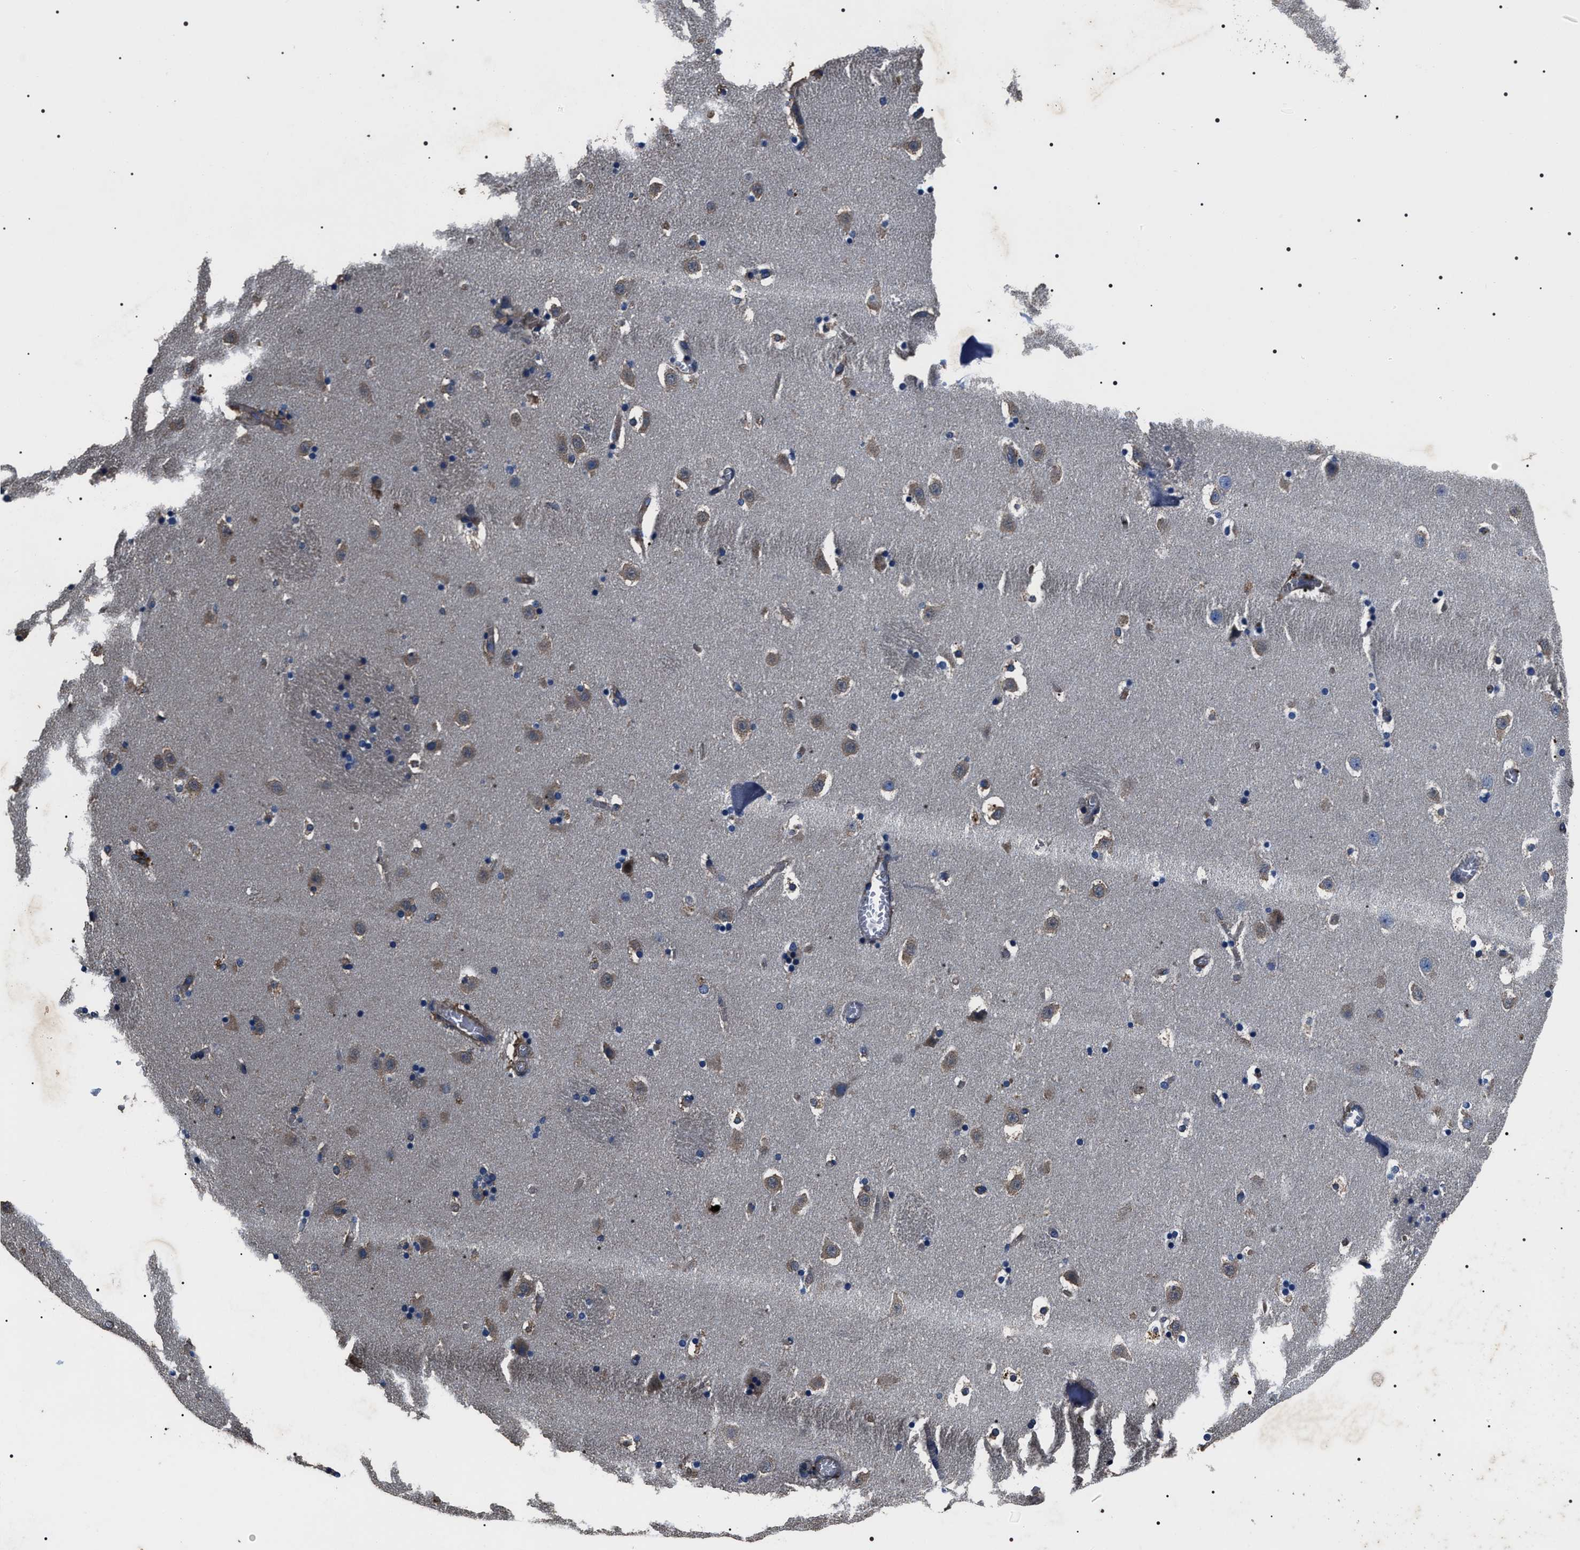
{"staining": {"intensity": "weak", "quantity": "<25%", "location": "cytoplasmic/membranous"}, "tissue": "caudate", "cell_type": "Glial cells", "image_type": "normal", "snomed": [{"axis": "morphology", "description": "Normal tissue, NOS"}, {"axis": "topography", "description": "Lateral ventricle wall"}], "caption": "Immunohistochemical staining of unremarkable caudate exhibits no significant expression in glial cells.", "gene": "HSCB", "patient": {"sex": "male", "age": 45}}